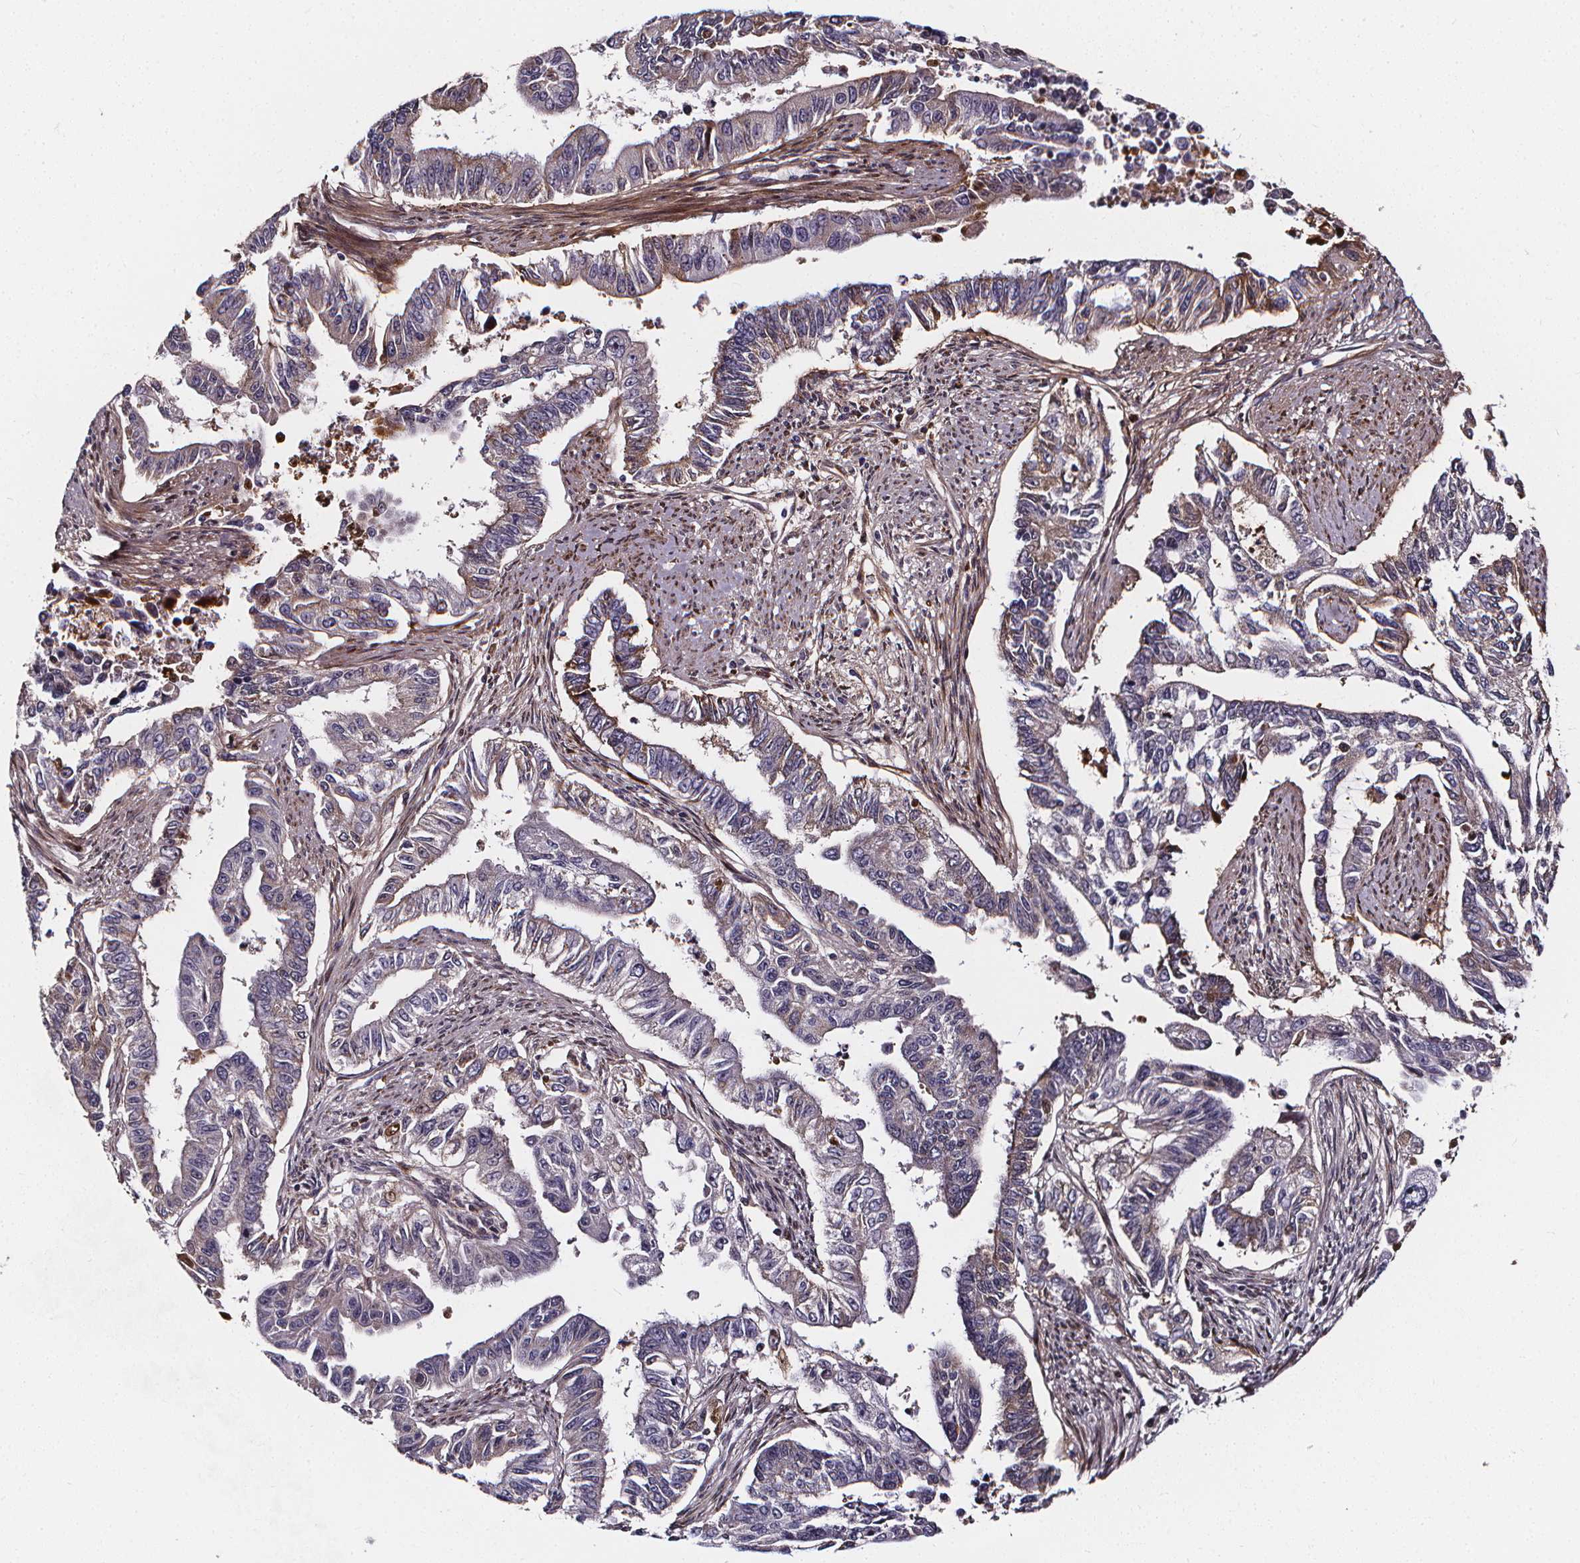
{"staining": {"intensity": "negative", "quantity": "none", "location": "none"}, "tissue": "endometrial cancer", "cell_type": "Tumor cells", "image_type": "cancer", "snomed": [{"axis": "morphology", "description": "Adenocarcinoma, NOS"}, {"axis": "topography", "description": "Uterus"}], "caption": "This is a image of IHC staining of endometrial adenocarcinoma, which shows no positivity in tumor cells.", "gene": "AEBP1", "patient": {"sex": "female", "age": 59}}